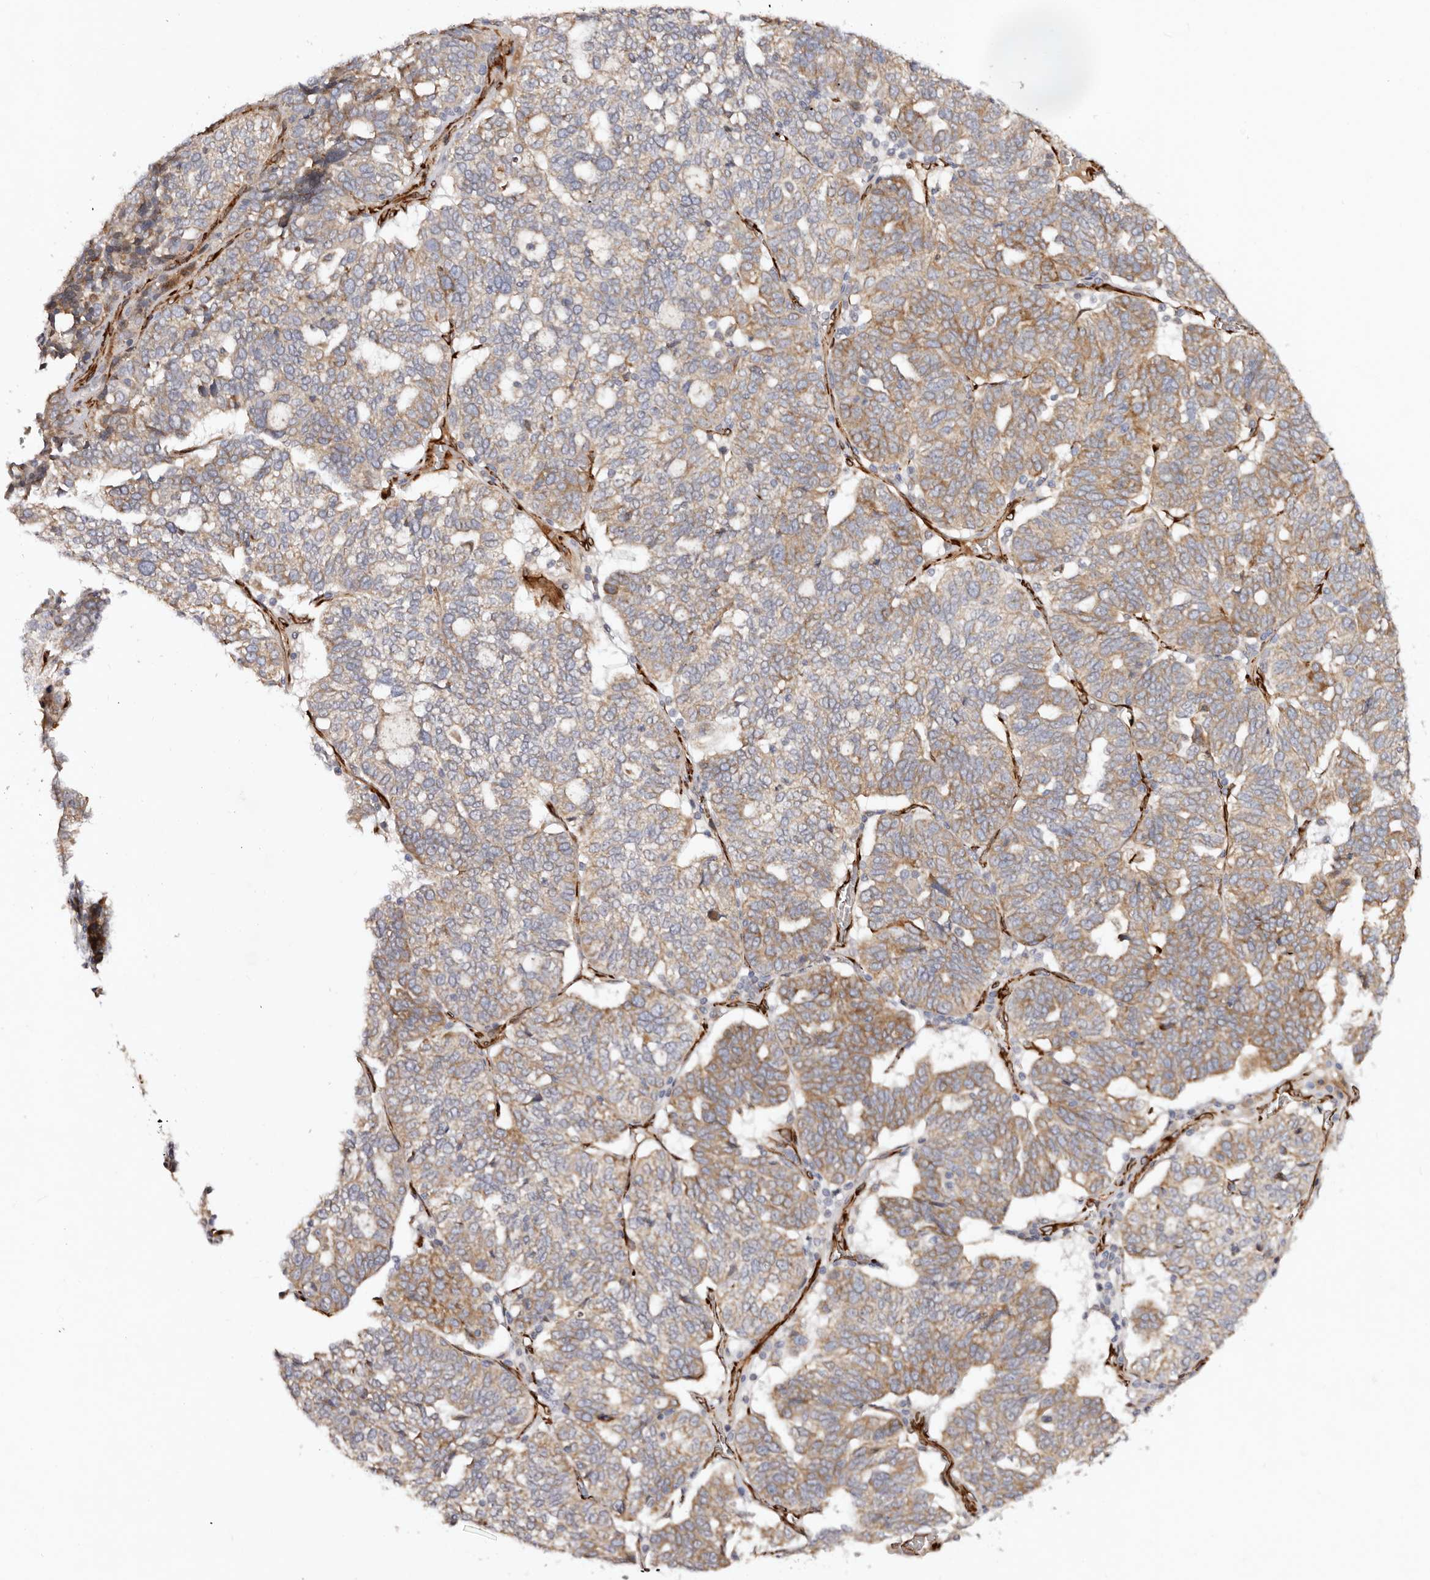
{"staining": {"intensity": "moderate", "quantity": ">75%", "location": "cytoplasmic/membranous"}, "tissue": "ovarian cancer", "cell_type": "Tumor cells", "image_type": "cancer", "snomed": [{"axis": "morphology", "description": "Cystadenocarcinoma, serous, NOS"}, {"axis": "topography", "description": "Ovary"}], "caption": "IHC histopathology image of human ovarian serous cystadenocarcinoma stained for a protein (brown), which shows medium levels of moderate cytoplasmic/membranous positivity in approximately >75% of tumor cells.", "gene": "SERPINH1", "patient": {"sex": "female", "age": 59}}